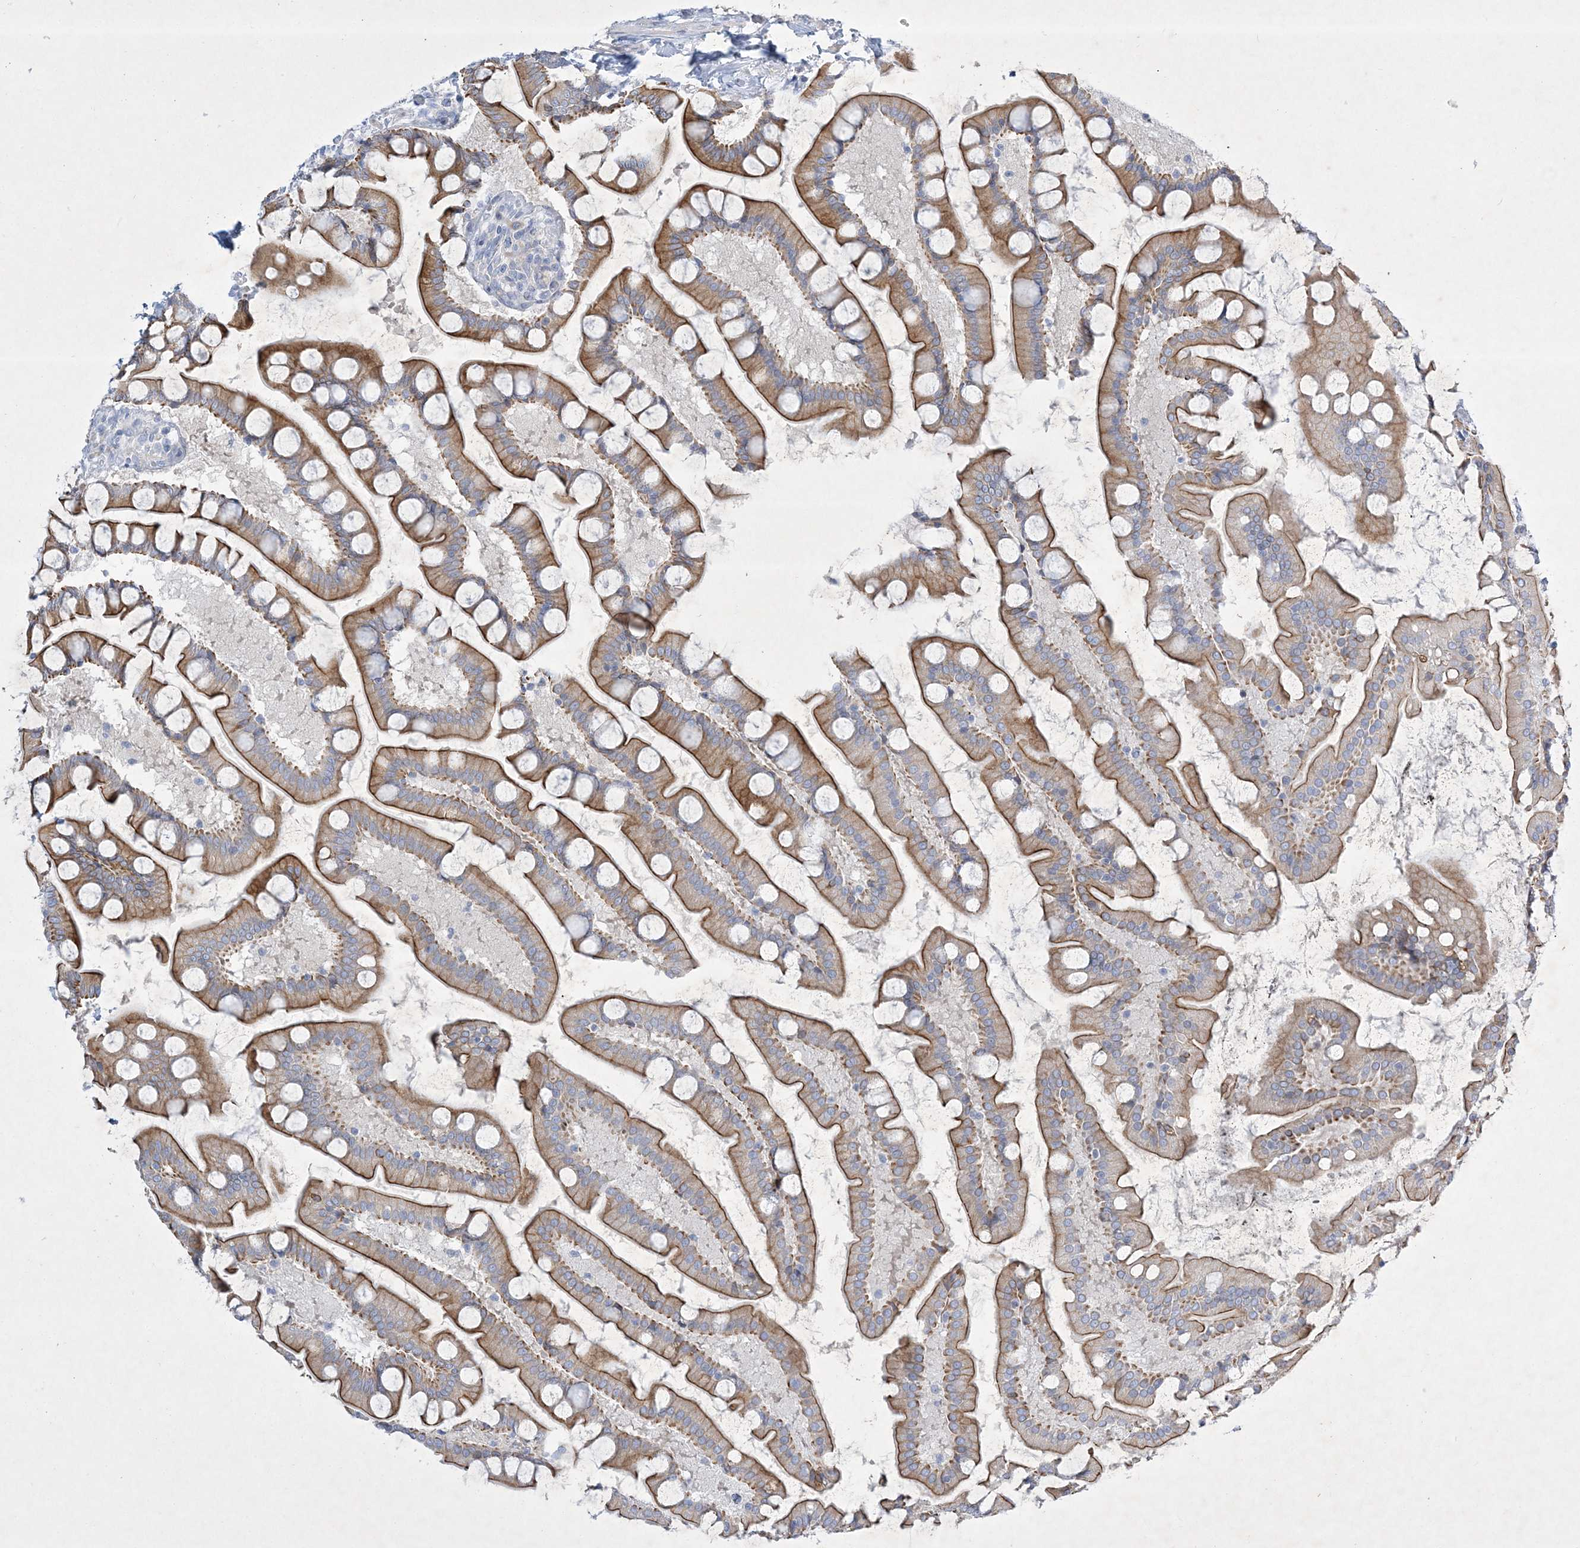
{"staining": {"intensity": "moderate", "quantity": ">75%", "location": "cytoplasmic/membranous"}, "tissue": "small intestine", "cell_type": "Glandular cells", "image_type": "normal", "snomed": [{"axis": "morphology", "description": "Normal tissue, NOS"}, {"axis": "topography", "description": "Small intestine"}], "caption": "Immunohistochemistry of normal human small intestine exhibits medium levels of moderate cytoplasmic/membranous staining in about >75% of glandular cells. The protein is stained brown, and the nuclei are stained in blue (DAB IHC with brightfield microscopy, high magnification).", "gene": "FARSB", "patient": {"sex": "male", "age": 41}}